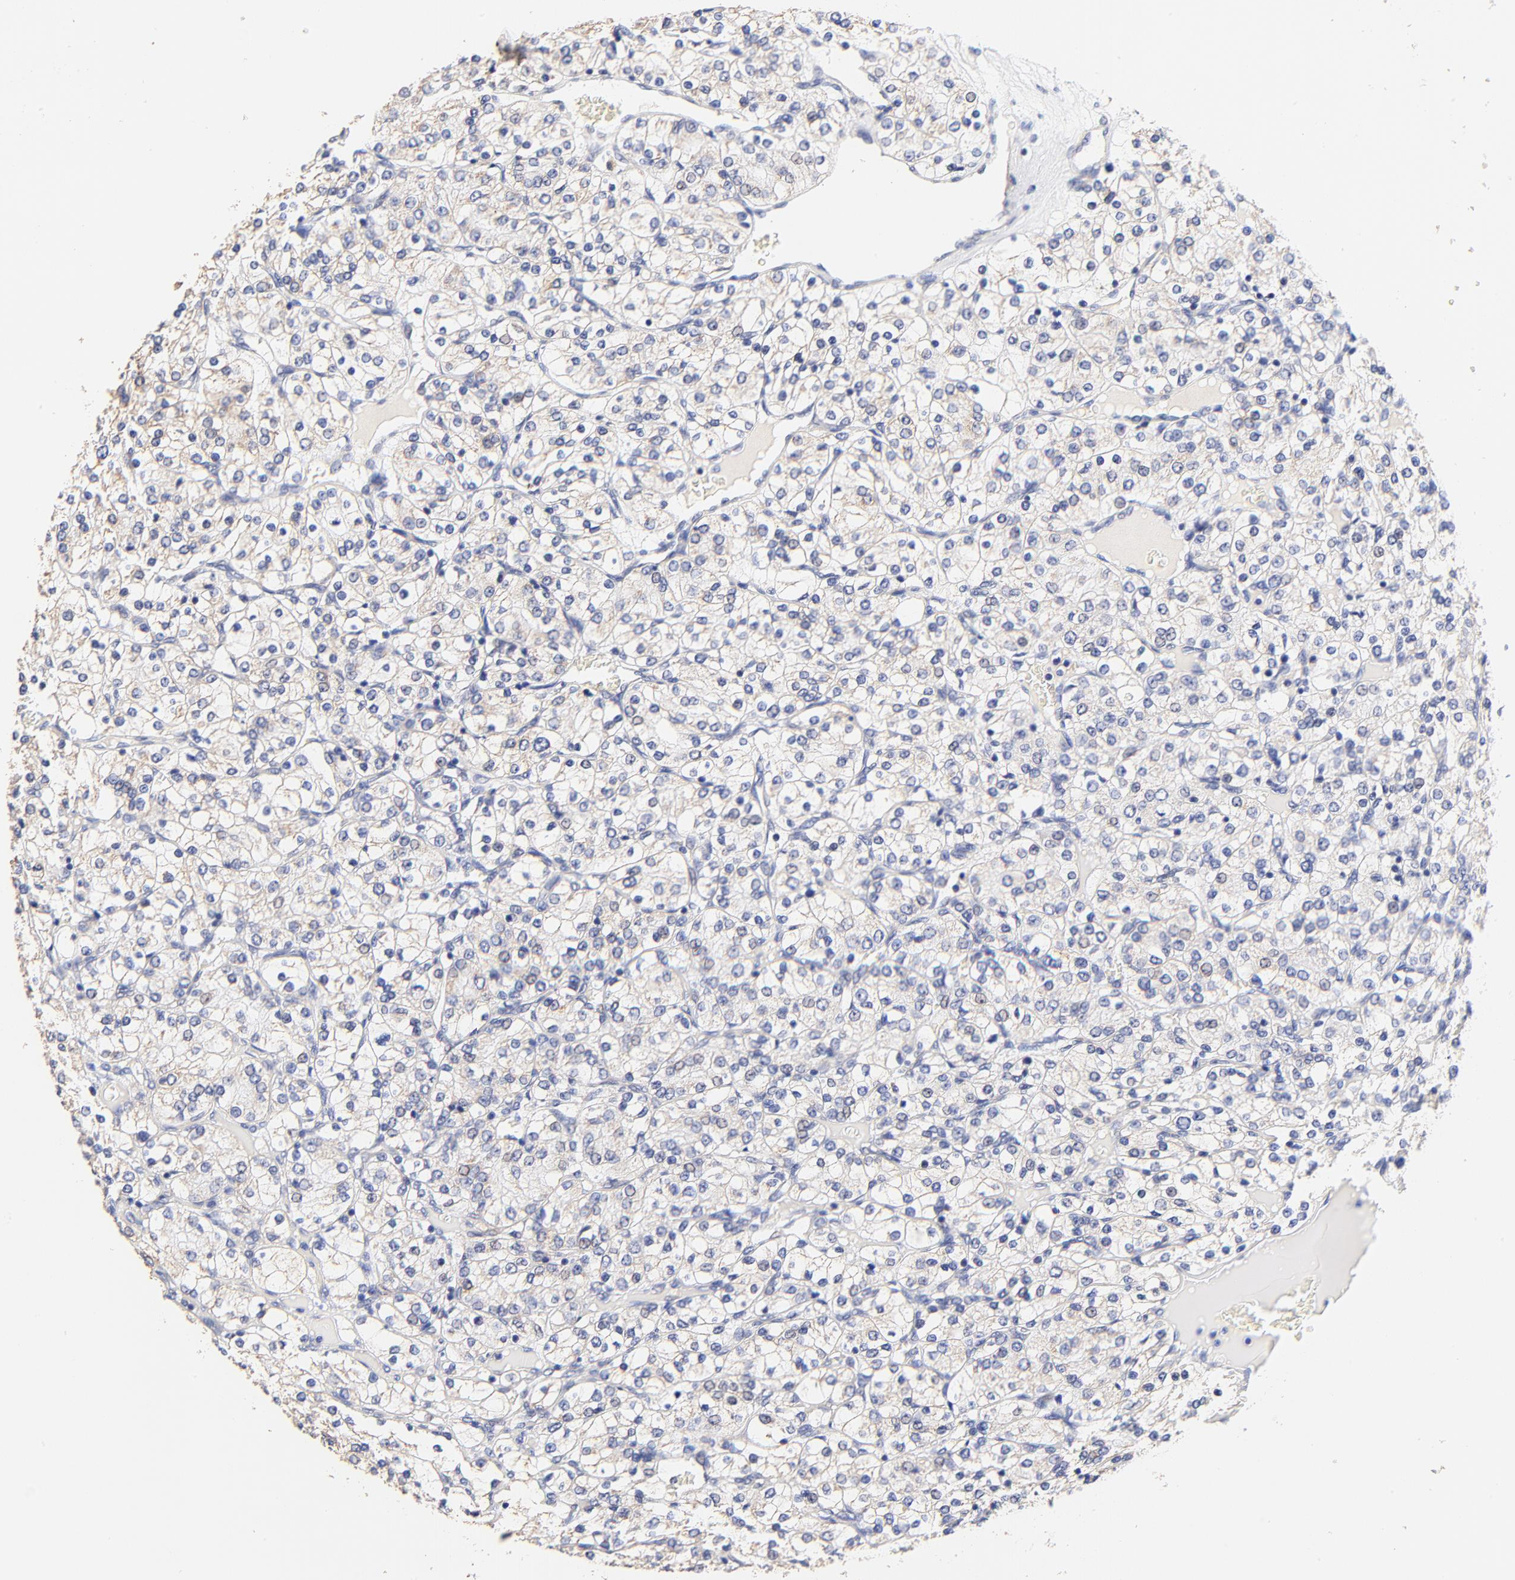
{"staining": {"intensity": "negative", "quantity": "none", "location": "none"}, "tissue": "renal cancer", "cell_type": "Tumor cells", "image_type": "cancer", "snomed": [{"axis": "morphology", "description": "Adenocarcinoma, NOS"}, {"axis": "topography", "description": "Kidney"}], "caption": "This is an IHC micrograph of renal cancer (adenocarcinoma). There is no positivity in tumor cells.", "gene": "PTK7", "patient": {"sex": "female", "age": 62}}